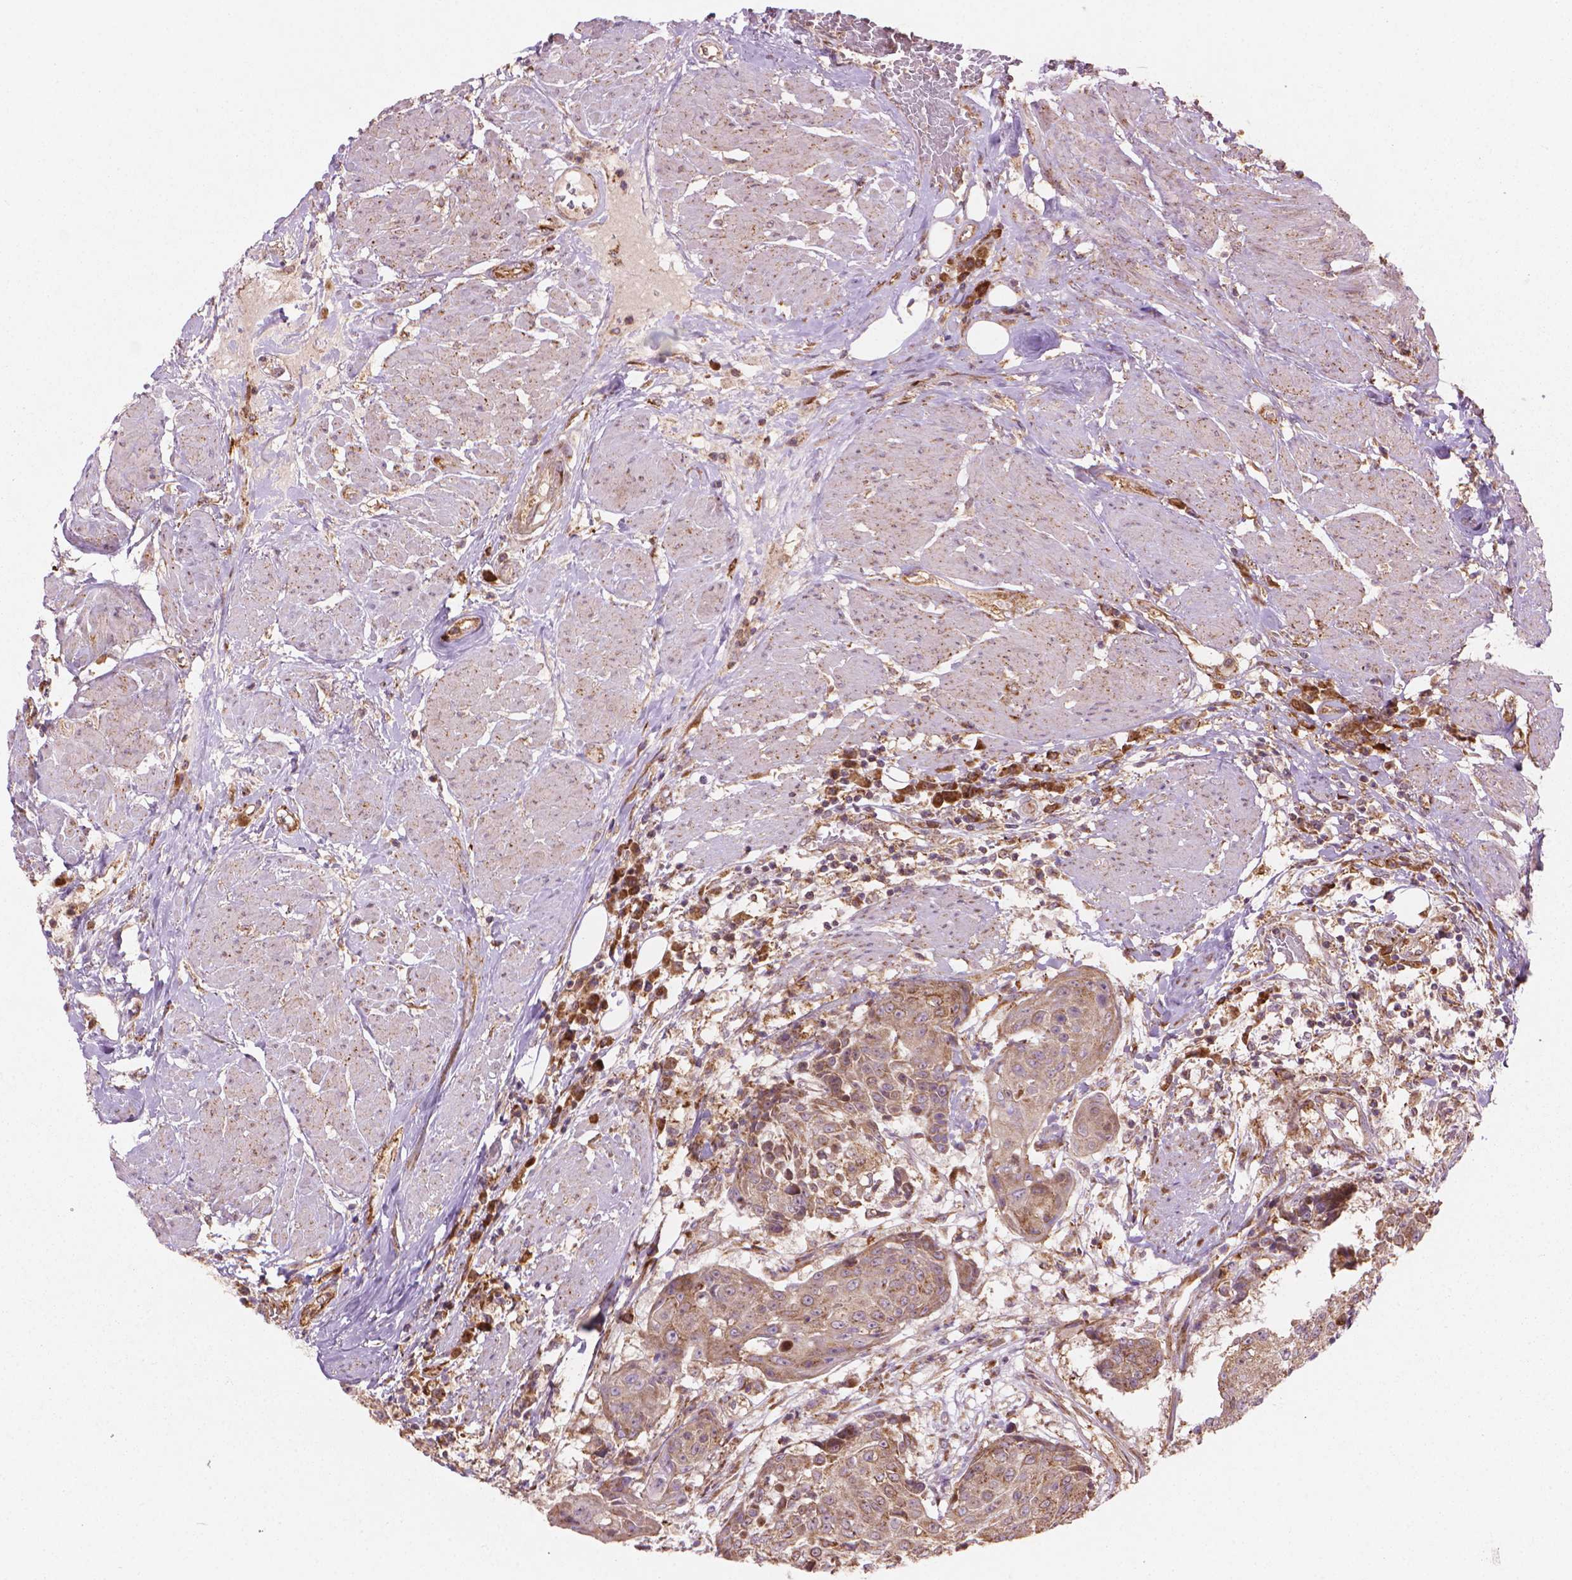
{"staining": {"intensity": "moderate", "quantity": ">75%", "location": "cytoplasmic/membranous"}, "tissue": "urothelial cancer", "cell_type": "Tumor cells", "image_type": "cancer", "snomed": [{"axis": "morphology", "description": "Urothelial carcinoma, High grade"}, {"axis": "topography", "description": "Urinary bladder"}], "caption": "Moderate cytoplasmic/membranous expression is identified in approximately >75% of tumor cells in high-grade urothelial carcinoma.", "gene": "VARS2", "patient": {"sex": "female", "age": 63}}